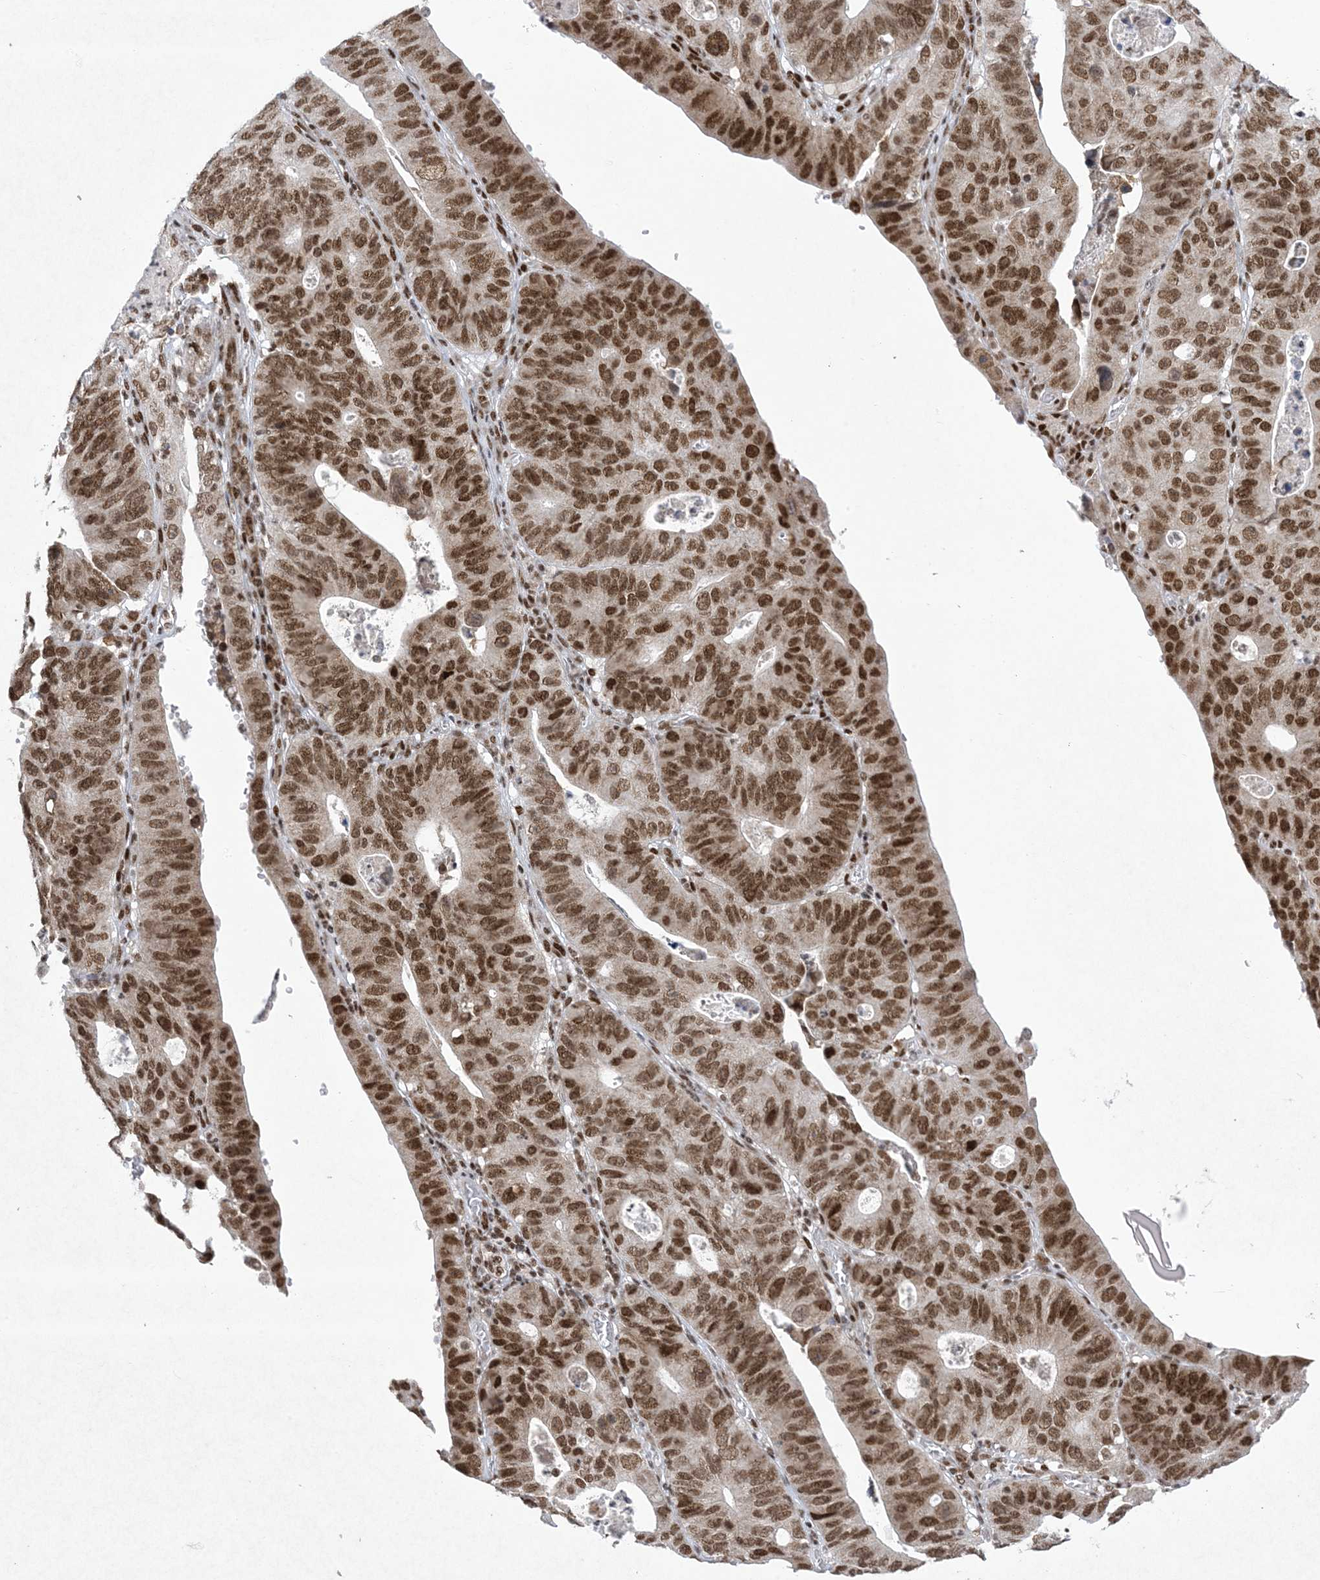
{"staining": {"intensity": "strong", "quantity": ">75%", "location": "nuclear"}, "tissue": "stomach cancer", "cell_type": "Tumor cells", "image_type": "cancer", "snomed": [{"axis": "morphology", "description": "Adenocarcinoma, NOS"}, {"axis": "topography", "description": "Stomach"}], "caption": "Immunohistochemical staining of stomach cancer displays strong nuclear protein positivity in about >75% of tumor cells.", "gene": "PKNOX2", "patient": {"sex": "male", "age": 59}}